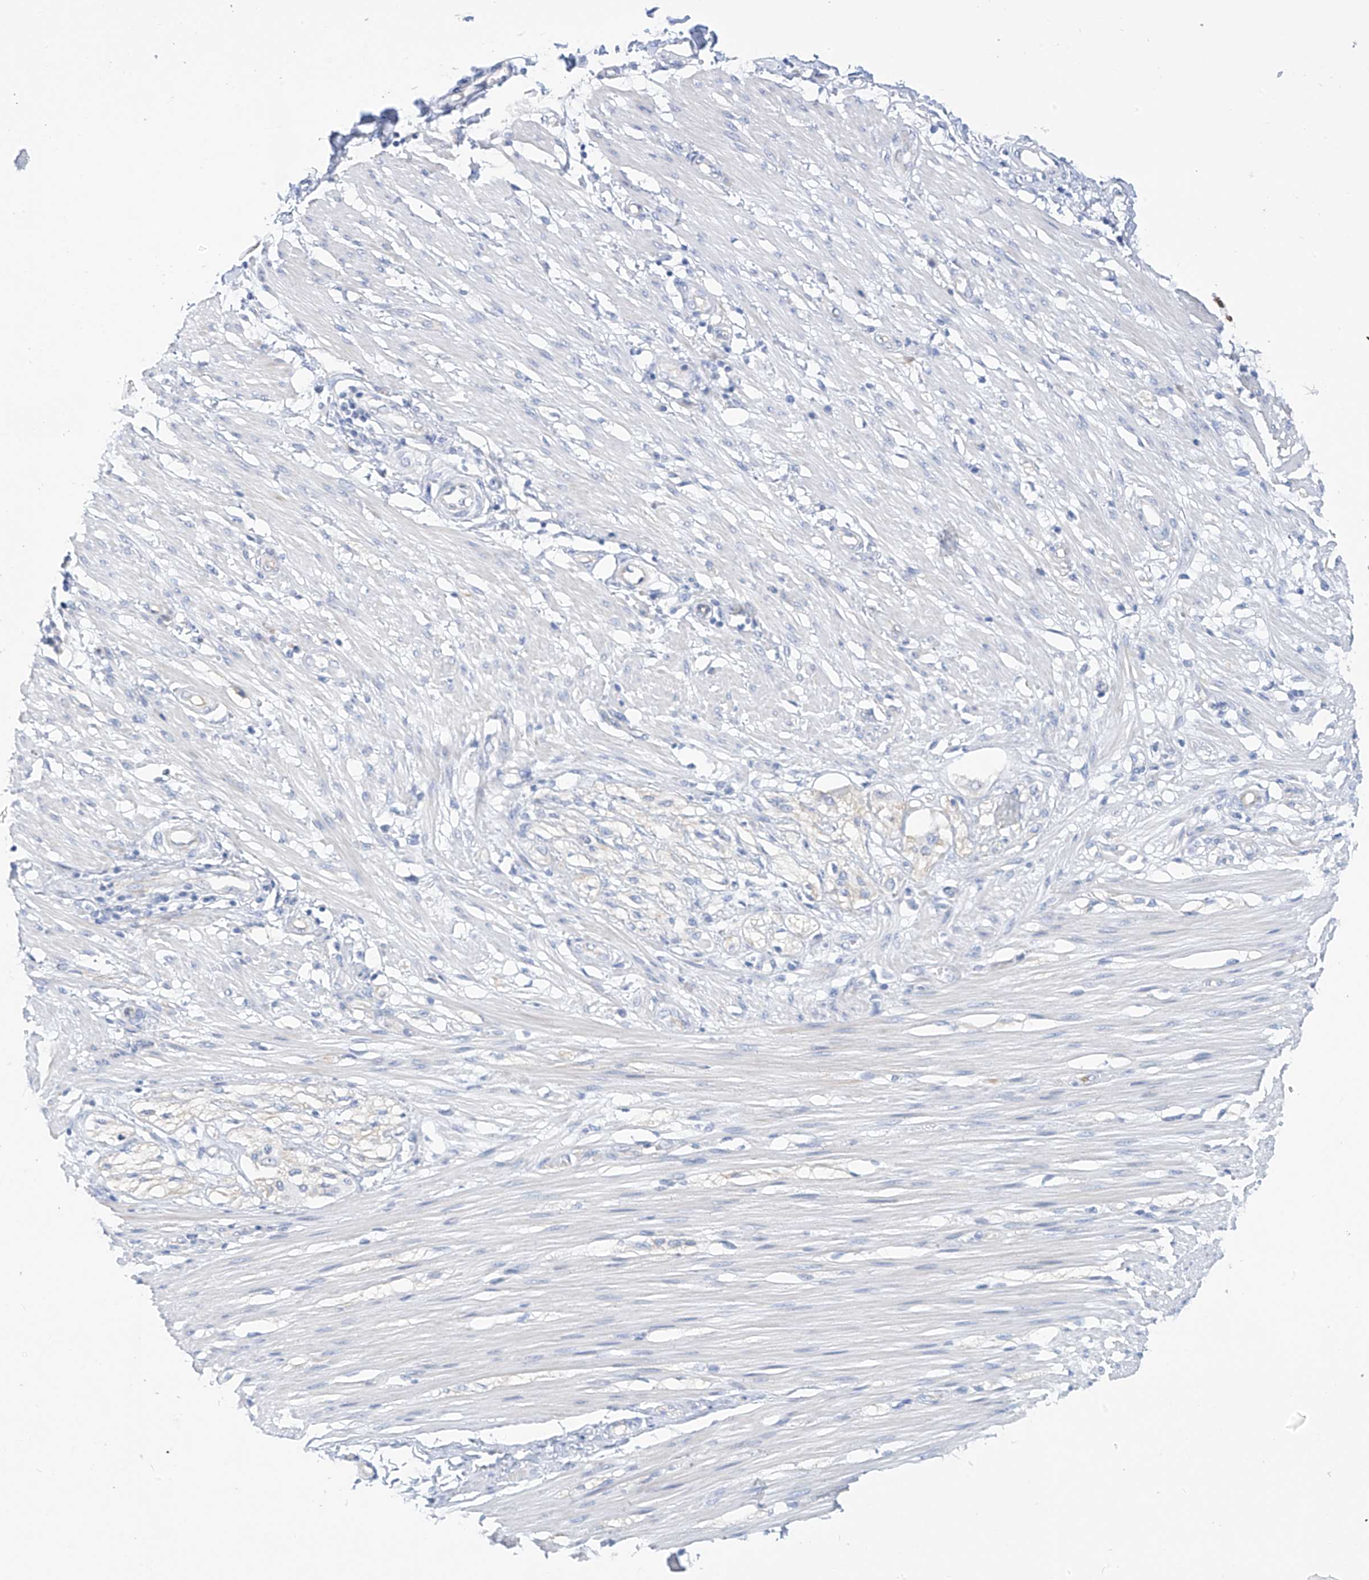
{"staining": {"intensity": "negative", "quantity": "none", "location": "none"}, "tissue": "smooth muscle", "cell_type": "Smooth muscle cells", "image_type": "normal", "snomed": [{"axis": "morphology", "description": "Normal tissue, NOS"}, {"axis": "morphology", "description": "Adenocarcinoma, NOS"}, {"axis": "topography", "description": "Colon"}, {"axis": "topography", "description": "Peripheral nerve tissue"}], "caption": "Protein analysis of normal smooth muscle shows no significant expression in smooth muscle cells.", "gene": "PIK3C2B", "patient": {"sex": "male", "age": 14}}